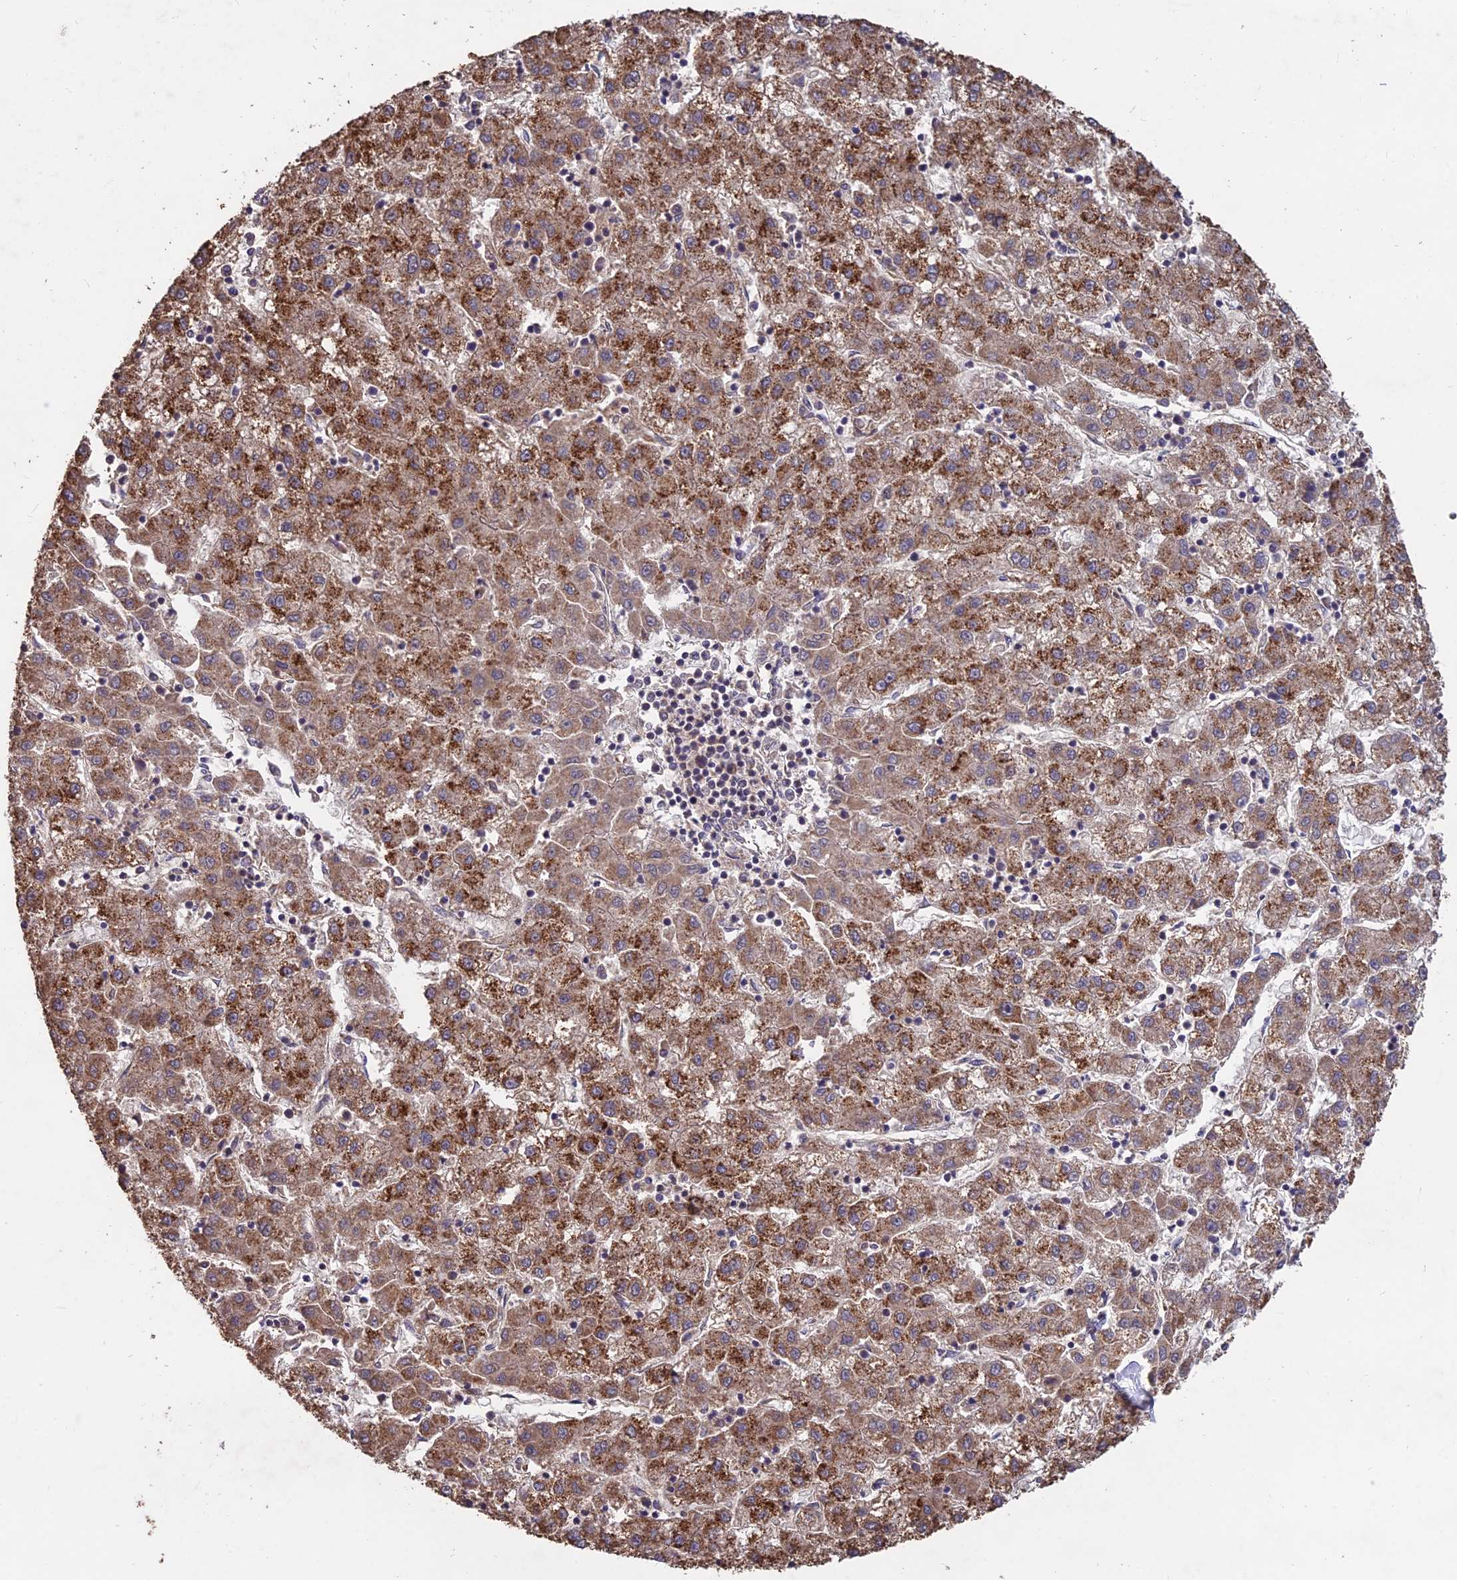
{"staining": {"intensity": "strong", "quantity": ">75%", "location": "cytoplasmic/membranous"}, "tissue": "liver cancer", "cell_type": "Tumor cells", "image_type": "cancer", "snomed": [{"axis": "morphology", "description": "Carcinoma, Hepatocellular, NOS"}, {"axis": "topography", "description": "Liver"}], "caption": "Immunohistochemistry (IHC) photomicrograph of hepatocellular carcinoma (liver) stained for a protein (brown), which reveals high levels of strong cytoplasmic/membranous staining in about >75% of tumor cells.", "gene": "CEMIP2", "patient": {"sex": "male", "age": 72}}